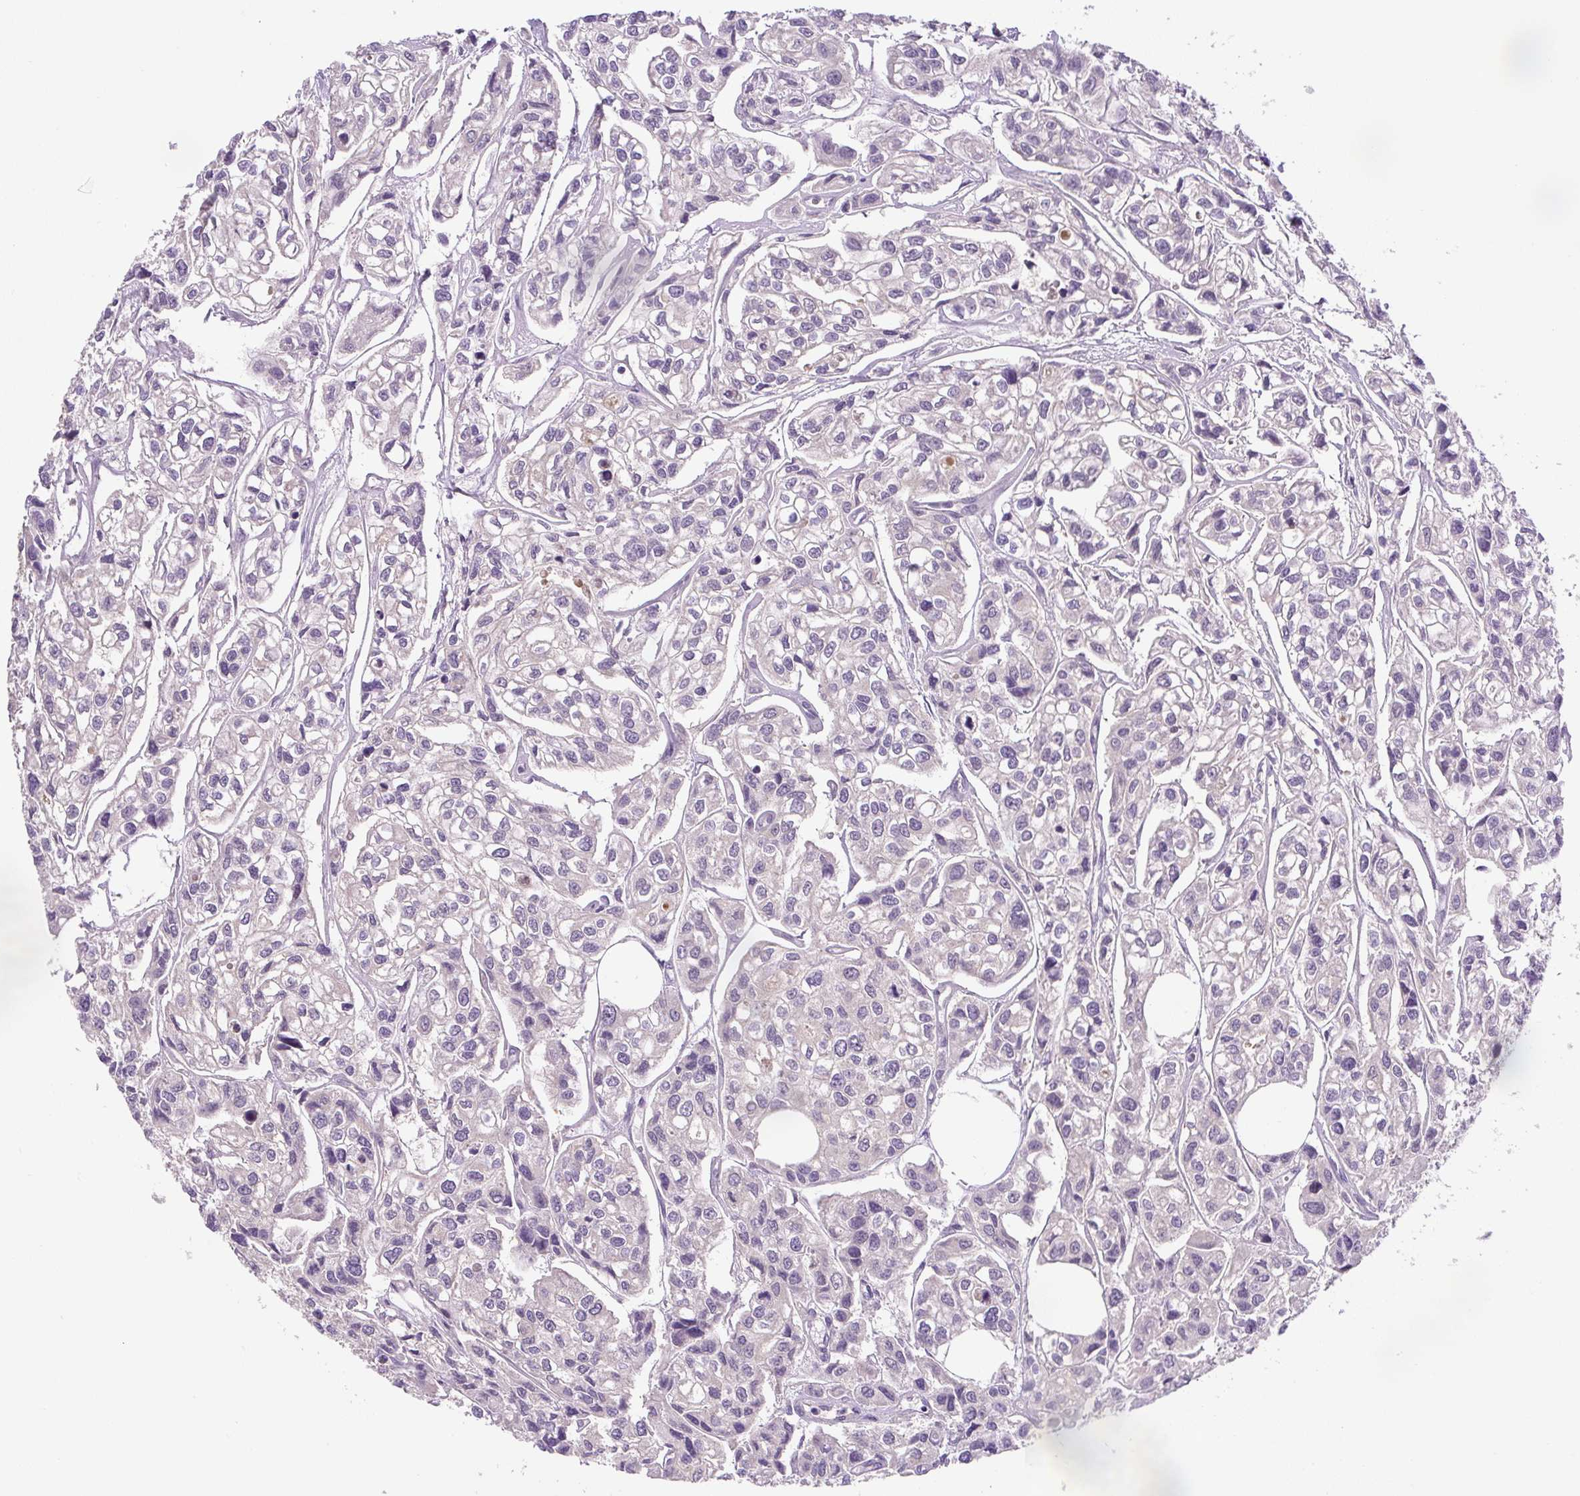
{"staining": {"intensity": "negative", "quantity": "none", "location": "none"}, "tissue": "urothelial cancer", "cell_type": "Tumor cells", "image_type": "cancer", "snomed": [{"axis": "morphology", "description": "Urothelial carcinoma, High grade"}, {"axis": "topography", "description": "Urinary bladder"}], "caption": "Protein analysis of high-grade urothelial carcinoma shows no significant expression in tumor cells.", "gene": "UBL3", "patient": {"sex": "male", "age": 67}}